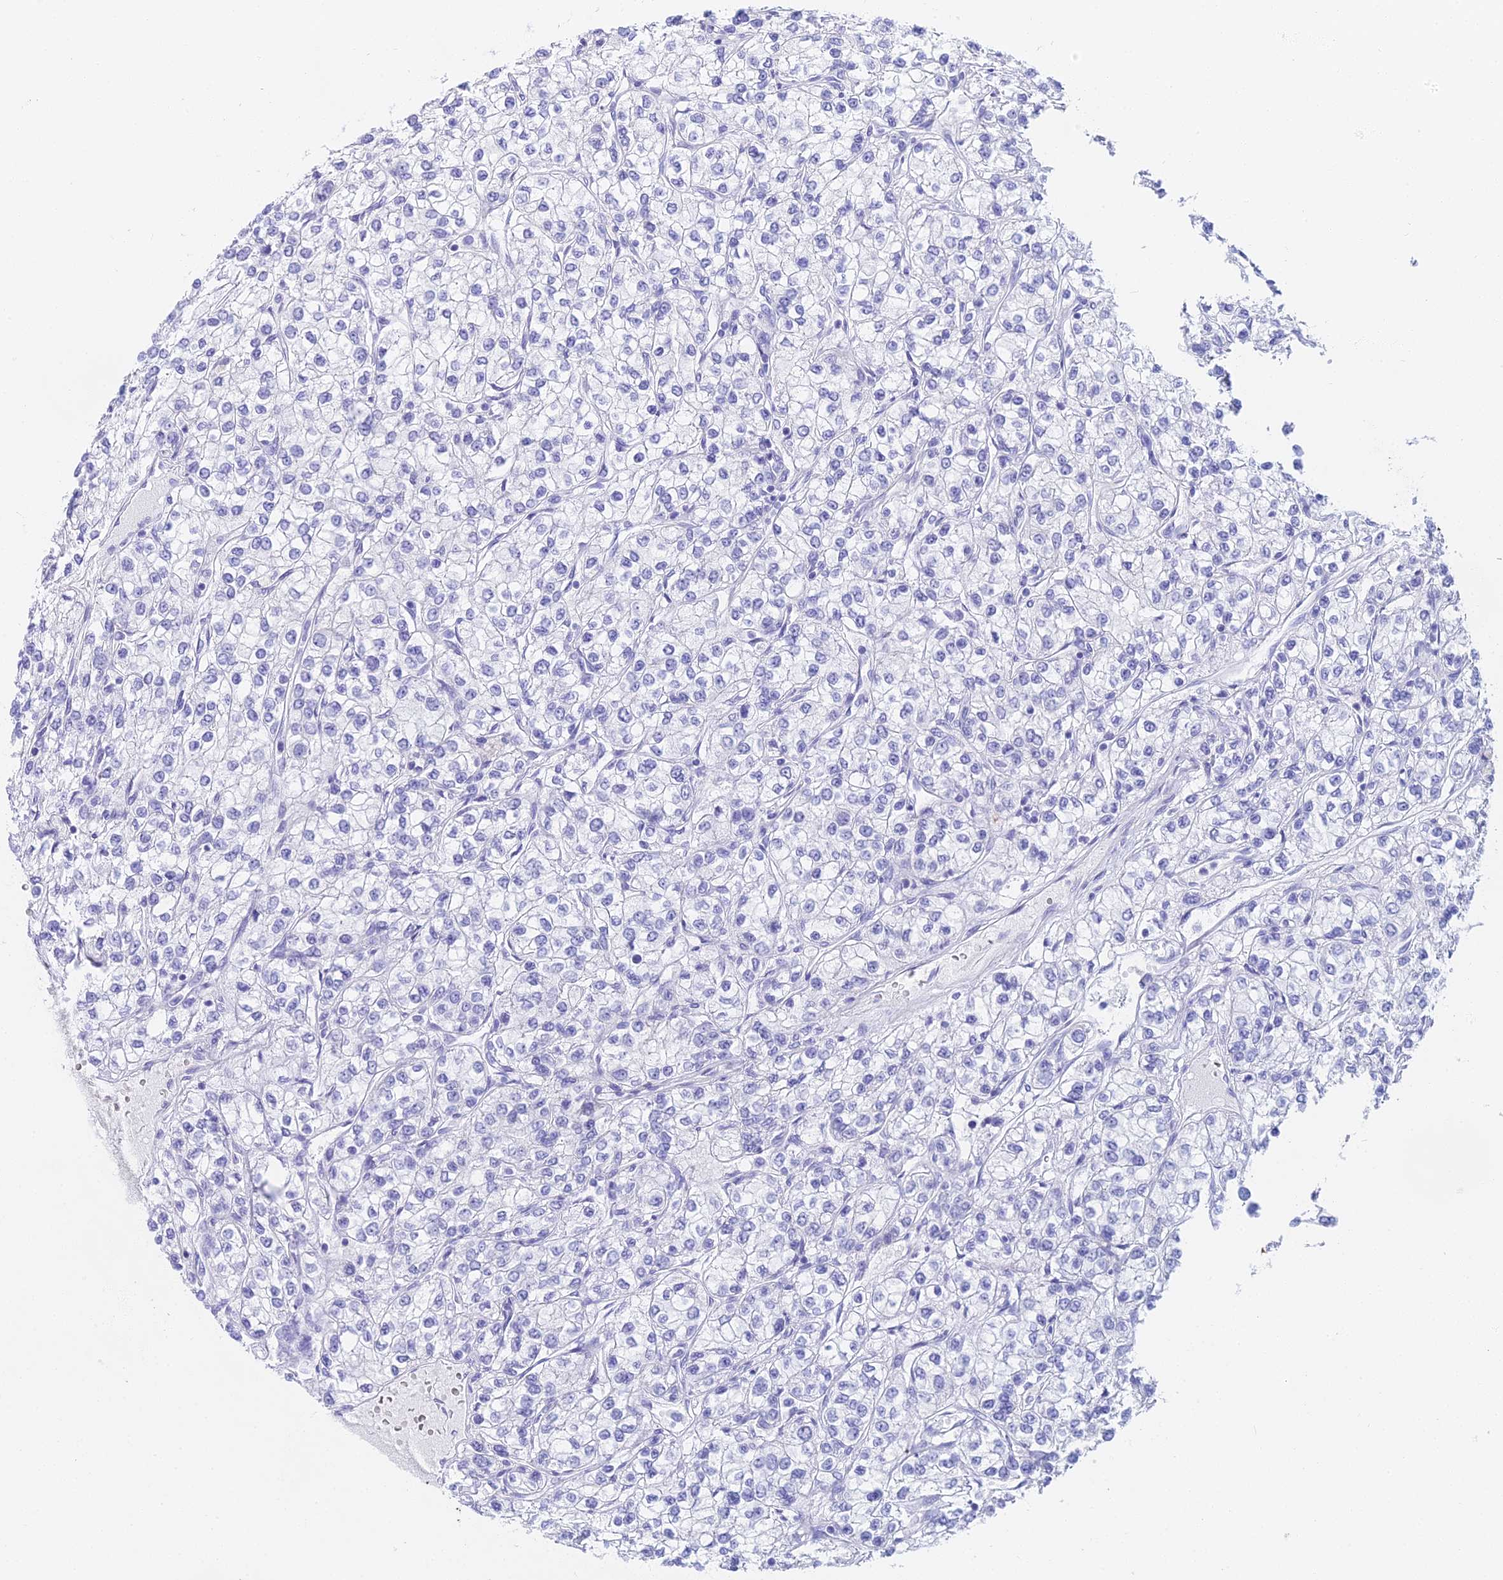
{"staining": {"intensity": "negative", "quantity": "none", "location": "none"}, "tissue": "renal cancer", "cell_type": "Tumor cells", "image_type": "cancer", "snomed": [{"axis": "morphology", "description": "Adenocarcinoma, NOS"}, {"axis": "topography", "description": "Kidney"}], "caption": "Renal cancer was stained to show a protein in brown. There is no significant staining in tumor cells.", "gene": "CGB2", "patient": {"sex": "male", "age": 80}}